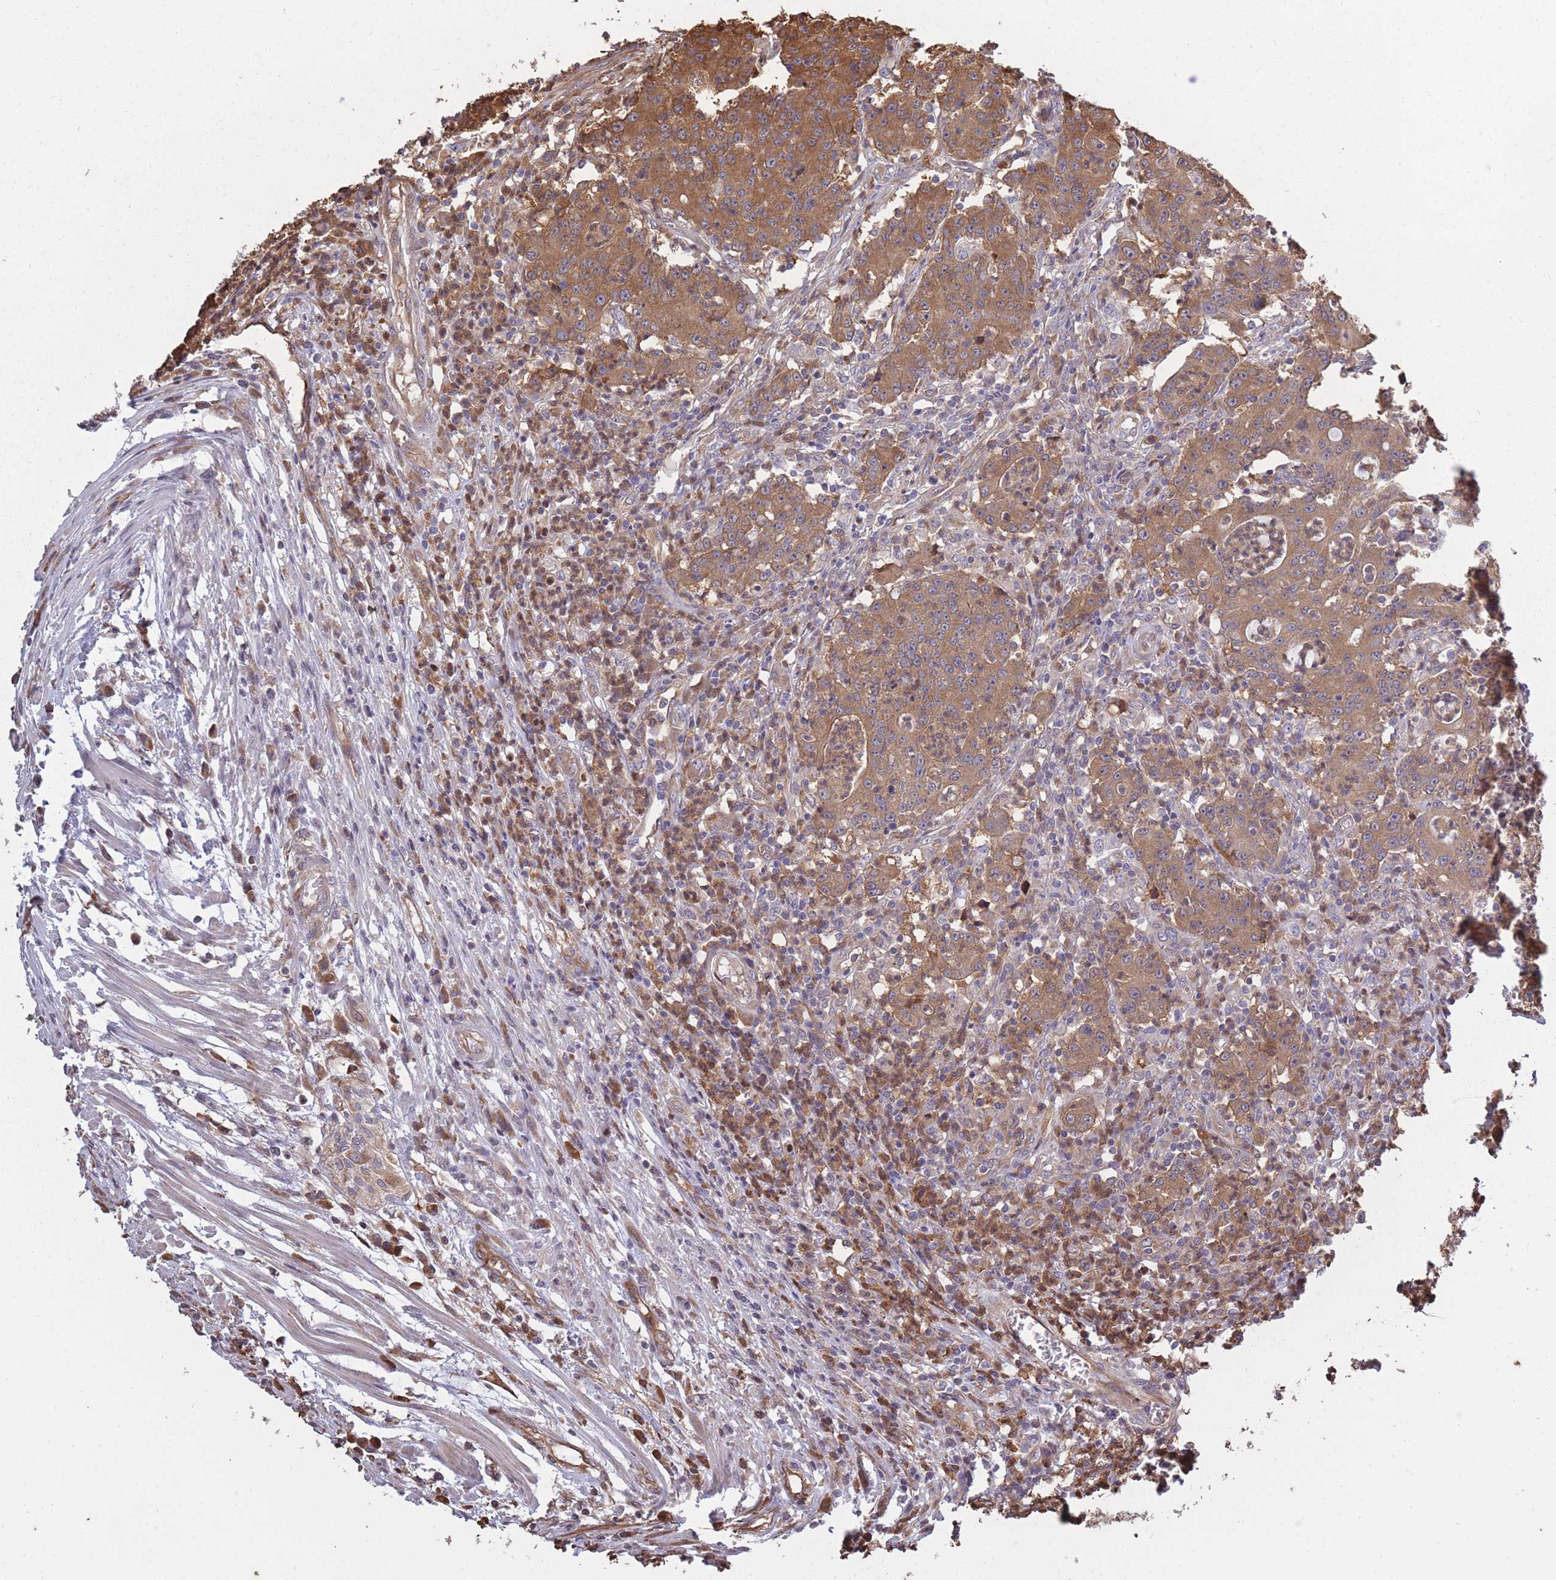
{"staining": {"intensity": "moderate", "quantity": ">75%", "location": "cytoplasmic/membranous"}, "tissue": "colorectal cancer", "cell_type": "Tumor cells", "image_type": "cancer", "snomed": [{"axis": "morphology", "description": "Adenocarcinoma, NOS"}, {"axis": "topography", "description": "Colon"}], "caption": "High-magnification brightfield microscopy of colorectal adenocarcinoma stained with DAB (brown) and counterstained with hematoxylin (blue). tumor cells exhibit moderate cytoplasmic/membranous positivity is identified in about>75% of cells.", "gene": "ARL13B", "patient": {"sex": "male", "age": 83}}